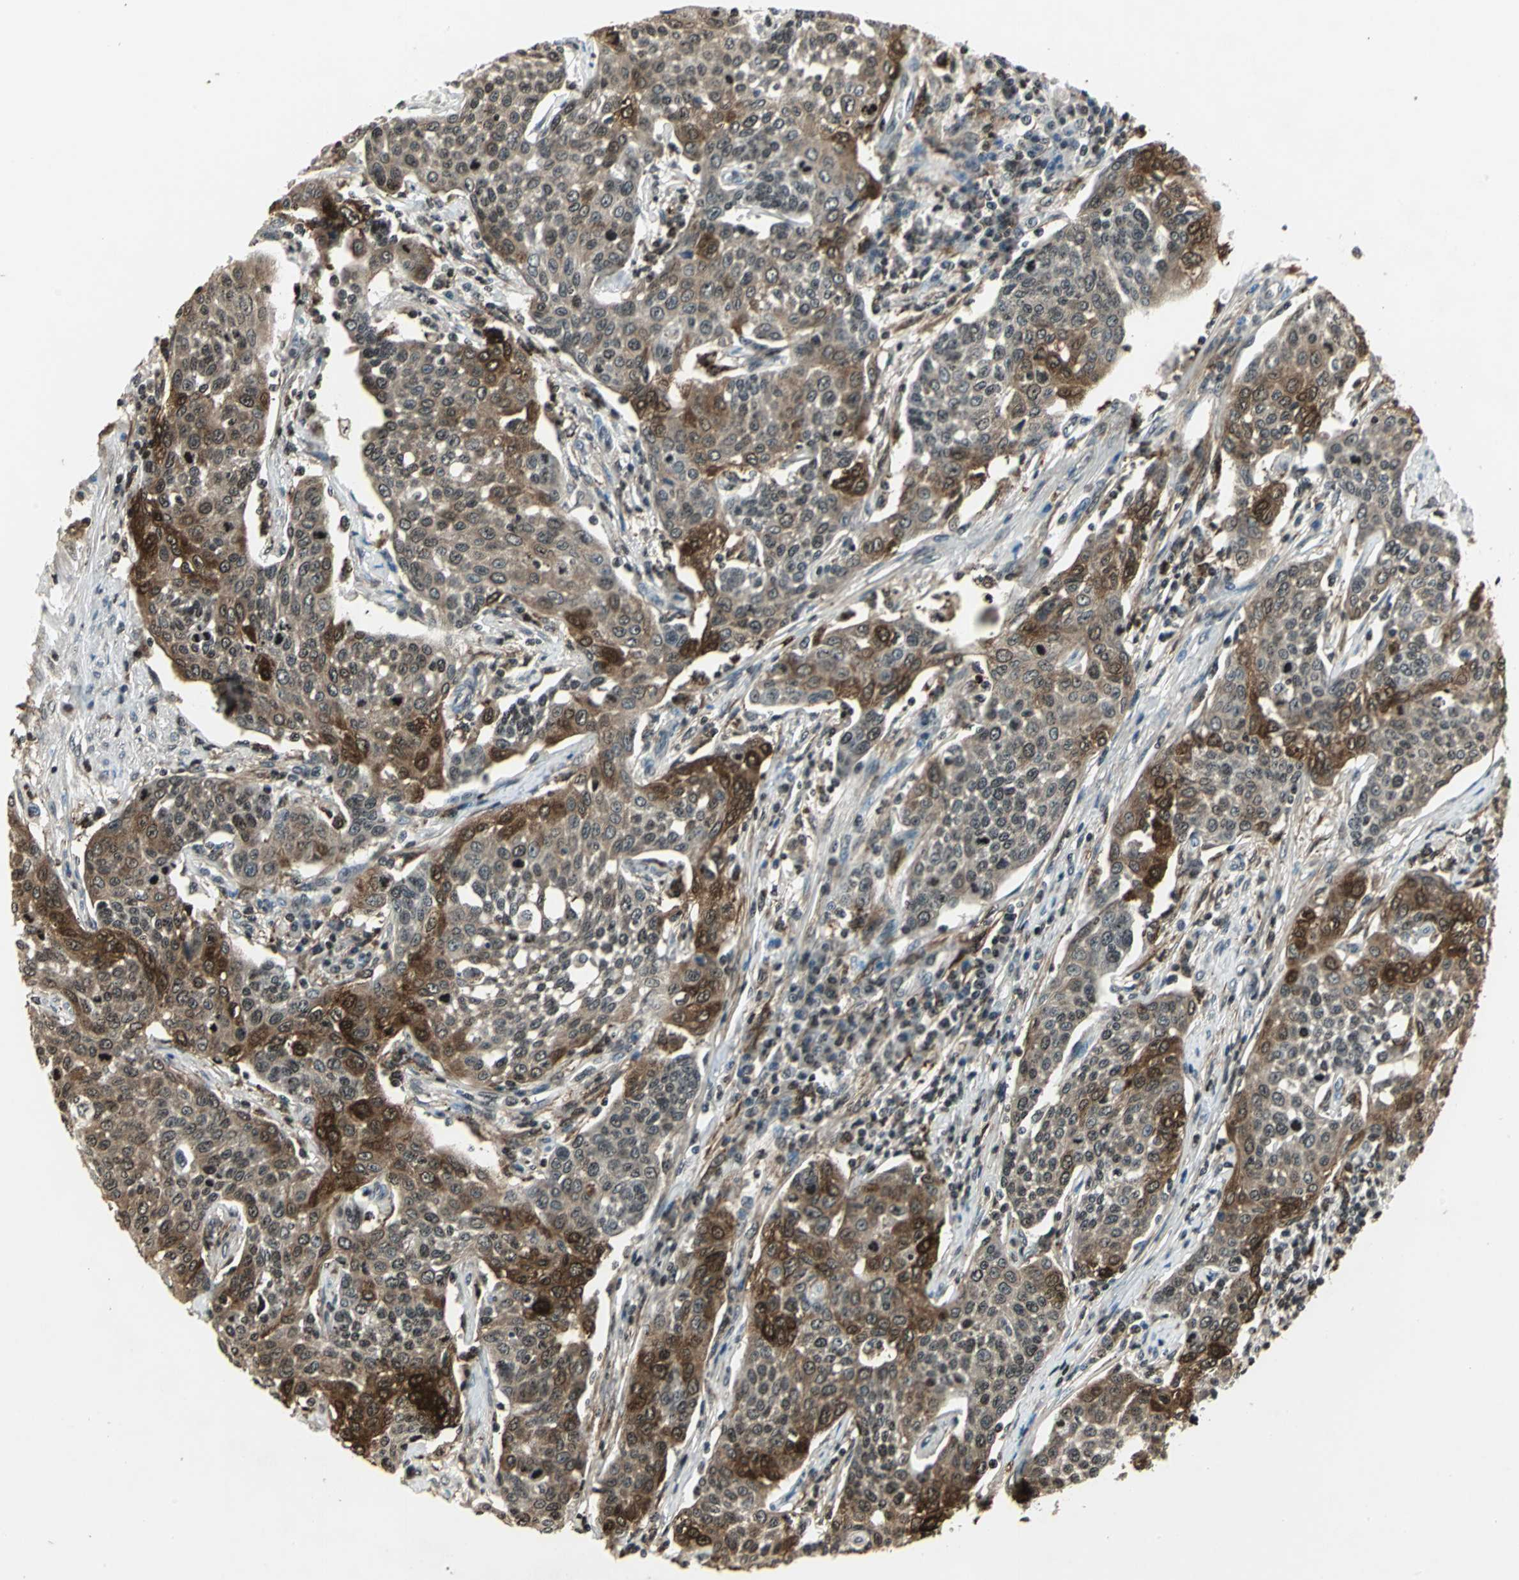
{"staining": {"intensity": "strong", "quantity": "25%-75%", "location": "cytoplasmic/membranous,nuclear"}, "tissue": "cervical cancer", "cell_type": "Tumor cells", "image_type": "cancer", "snomed": [{"axis": "morphology", "description": "Squamous cell carcinoma, NOS"}, {"axis": "topography", "description": "Cervix"}], "caption": "A micrograph showing strong cytoplasmic/membranous and nuclear expression in about 25%-75% of tumor cells in cervical cancer (squamous cell carcinoma), as visualized by brown immunohistochemical staining.", "gene": "LGALS3", "patient": {"sex": "female", "age": 34}}